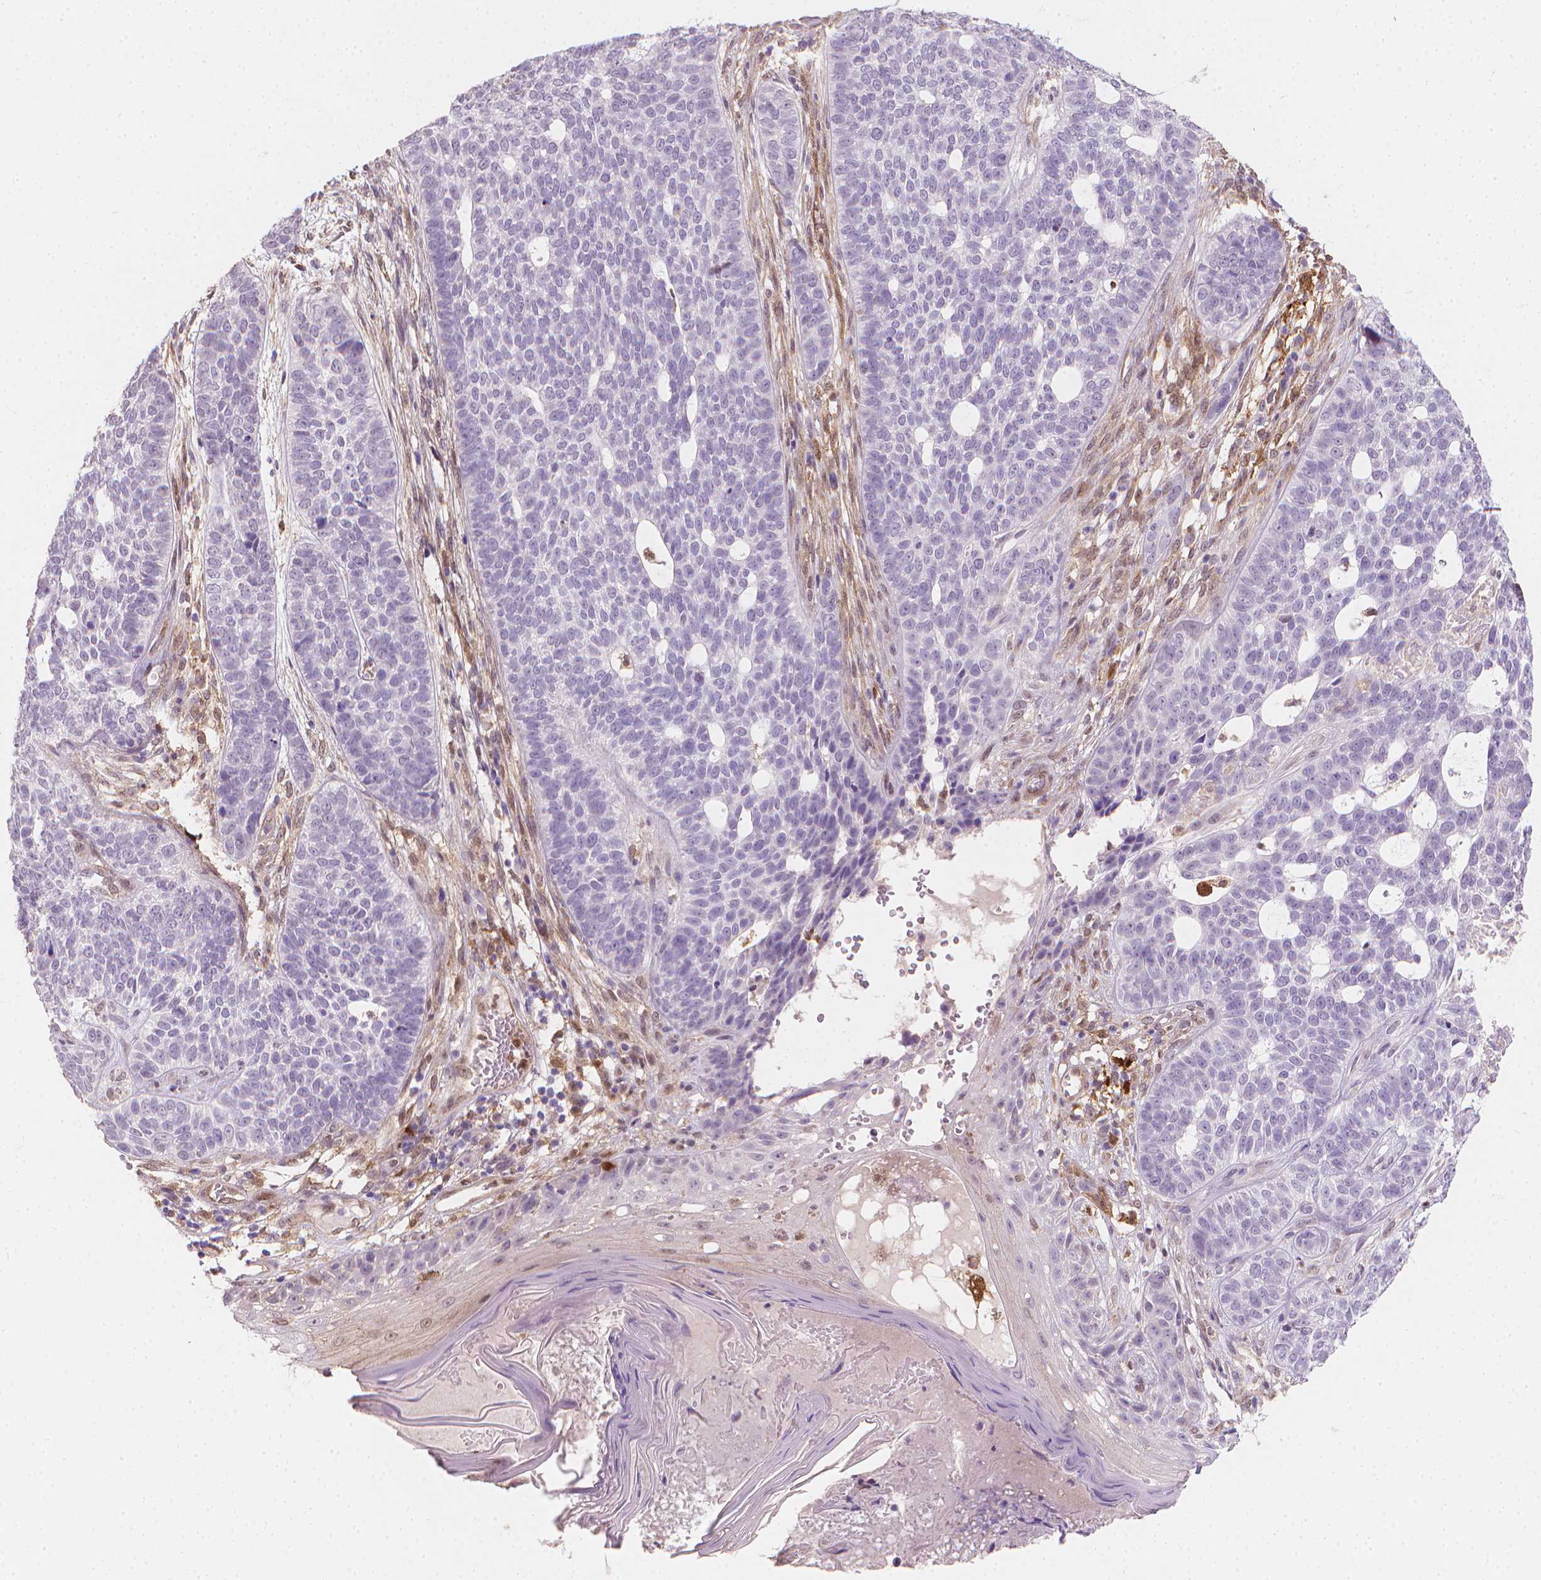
{"staining": {"intensity": "negative", "quantity": "none", "location": "none"}, "tissue": "skin cancer", "cell_type": "Tumor cells", "image_type": "cancer", "snomed": [{"axis": "morphology", "description": "Basal cell carcinoma"}, {"axis": "topography", "description": "Skin"}], "caption": "Tumor cells show no significant staining in skin cancer. The staining is performed using DAB (3,3'-diaminobenzidine) brown chromogen with nuclei counter-stained in using hematoxylin.", "gene": "TNFAIP2", "patient": {"sex": "female", "age": 69}}